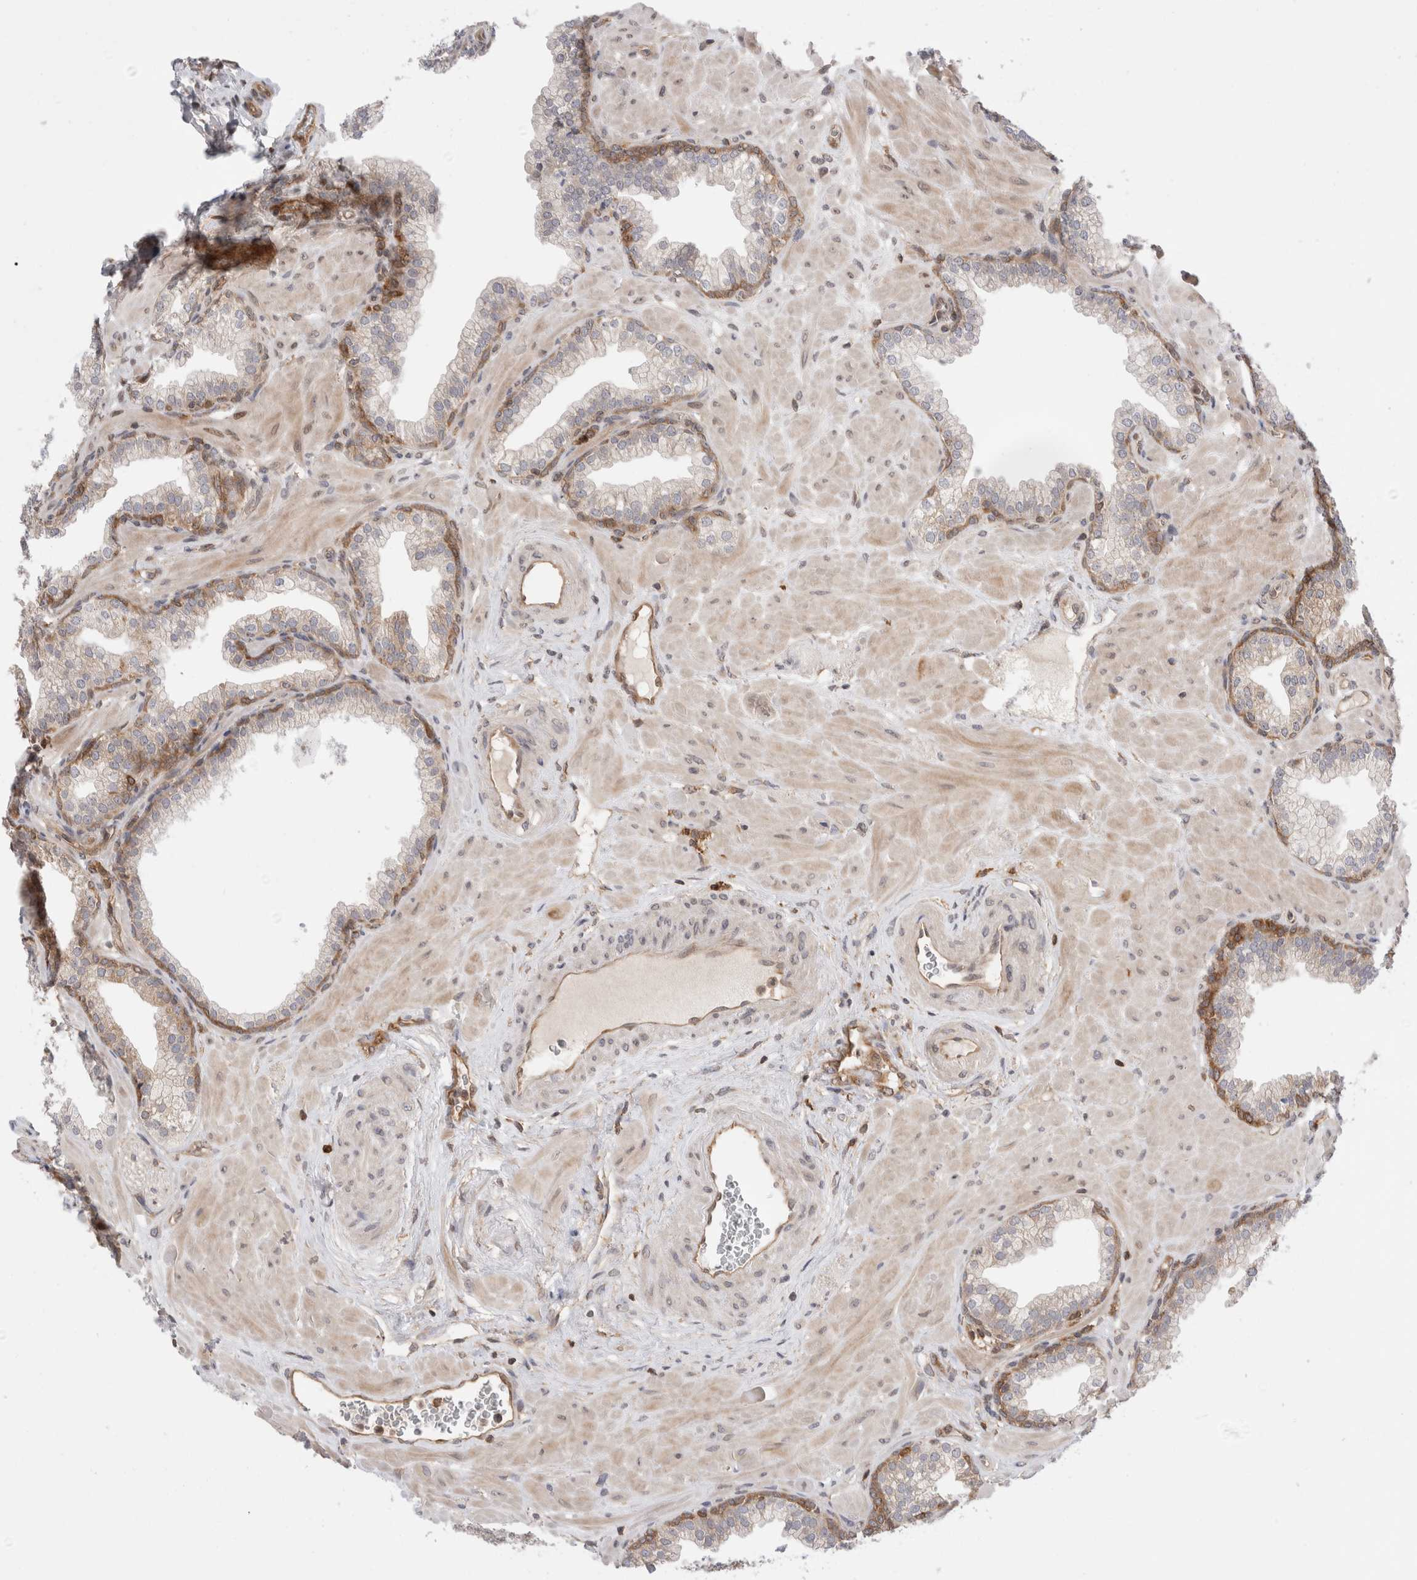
{"staining": {"intensity": "moderate", "quantity": "<25%", "location": "cytoplasmic/membranous"}, "tissue": "prostate", "cell_type": "Glandular cells", "image_type": "normal", "snomed": [{"axis": "morphology", "description": "Normal tissue, NOS"}, {"axis": "morphology", "description": "Urothelial carcinoma, Low grade"}, {"axis": "topography", "description": "Urinary bladder"}, {"axis": "topography", "description": "Prostate"}], "caption": "A photomicrograph of human prostate stained for a protein shows moderate cytoplasmic/membranous brown staining in glandular cells. (Stains: DAB in brown, nuclei in blue, Microscopy: brightfield microscopy at high magnification).", "gene": "NFKB1", "patient": {"sex": "male", "age": 60}}